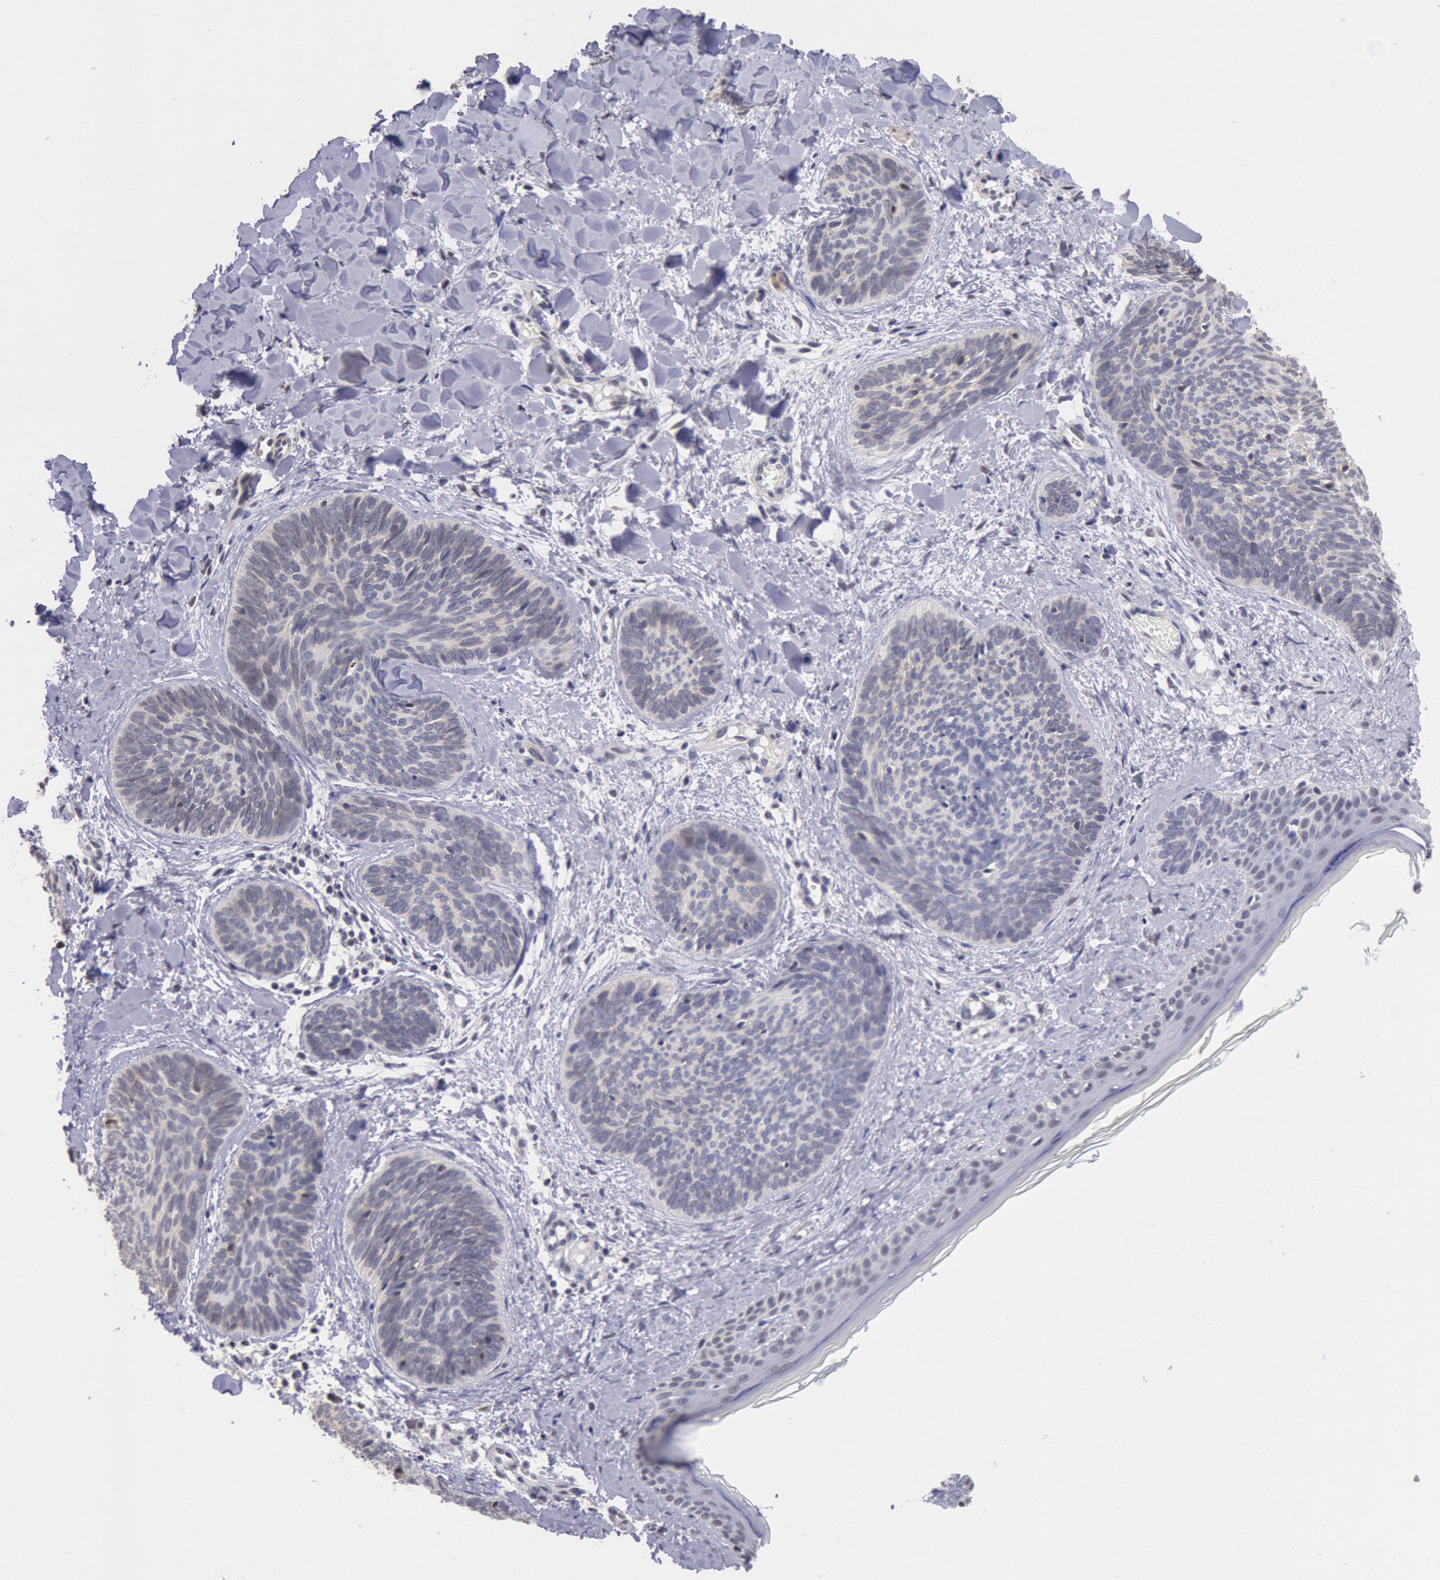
{"staining": {"intensity": "weak", "quantity": "25%-75%", "location": "cytoplasmic/membranous"}, "tissue": "skin cancer", "cell_type": "Tumor cells", "image_type": "cancer", "snomed": [{"axis": "morphology", "description": "Basal cell carcinoma"}, {"axis": "topography", "description": "Skin"}], "caption": "Basal cell carcinoma (skin) was stained to show a protein in brown. There is low levels of weak cytoplasmic/membranous expression in approximately 25%-75% of tumor cells.", "gene": "MYH7", "patient": {"sex": "female", "age": 81}}